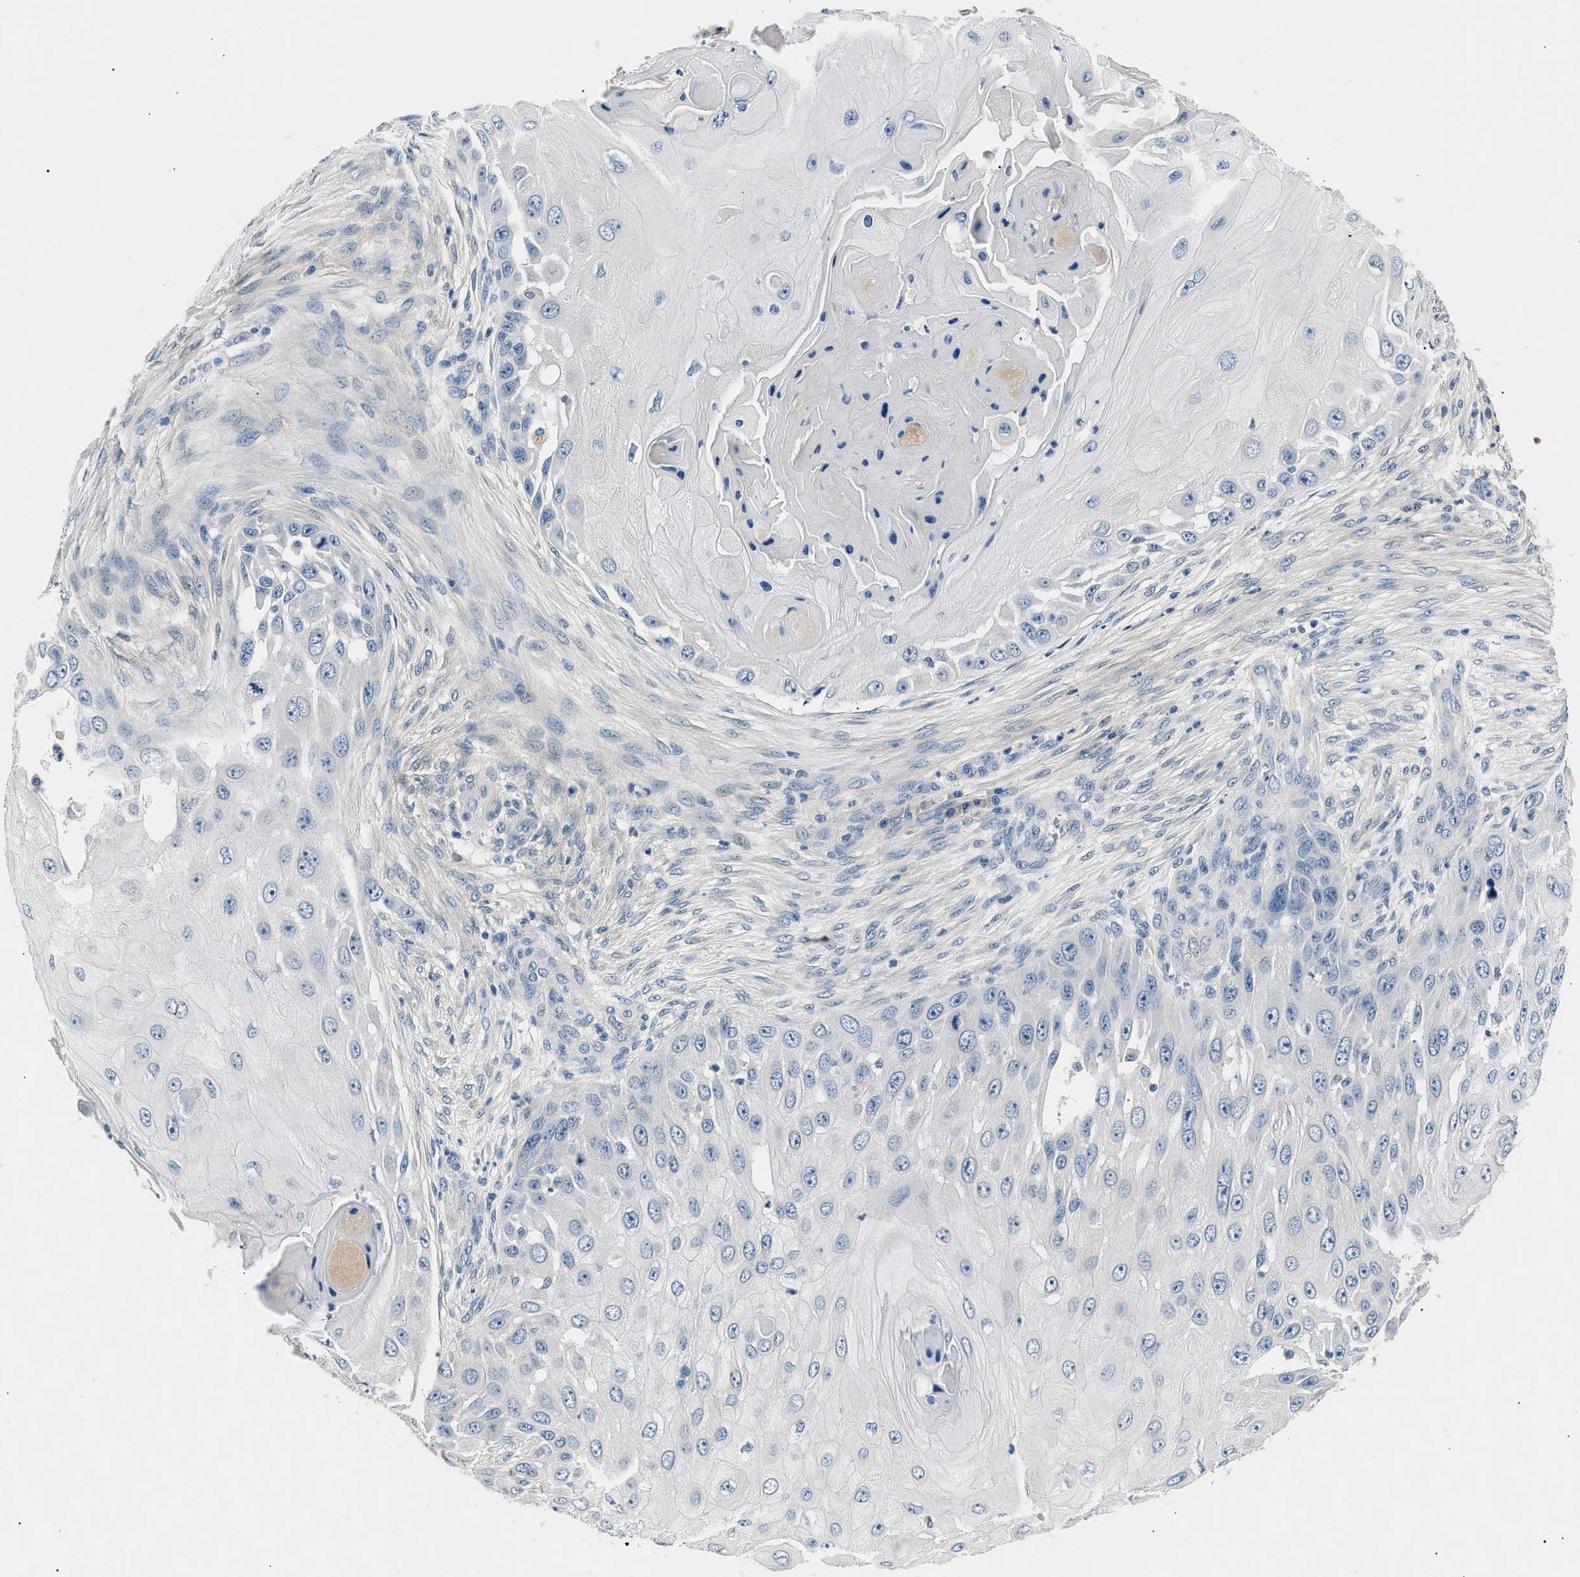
{"staining": {"intensity": "negative", "quantity": "none", "location": "none"}, "tissue": "skin cancer", "cell_type": "Tumor cells", "image_type": "cancer", "snomed": [{"axis": "morphology", "description": "Squamous cell carcinoma, NOS"}, {"axis": "topography", "description": "Skin"}], "caption": "This is a micrograph of immunohistochemistry staining of skin cancer (squamous cell carcinoma), which shows no expression in tumor cells. (DAB IHC with hematoxylin counter stain).", "gene": "INHA", "patient": {"sex": "female", "age": 44}}